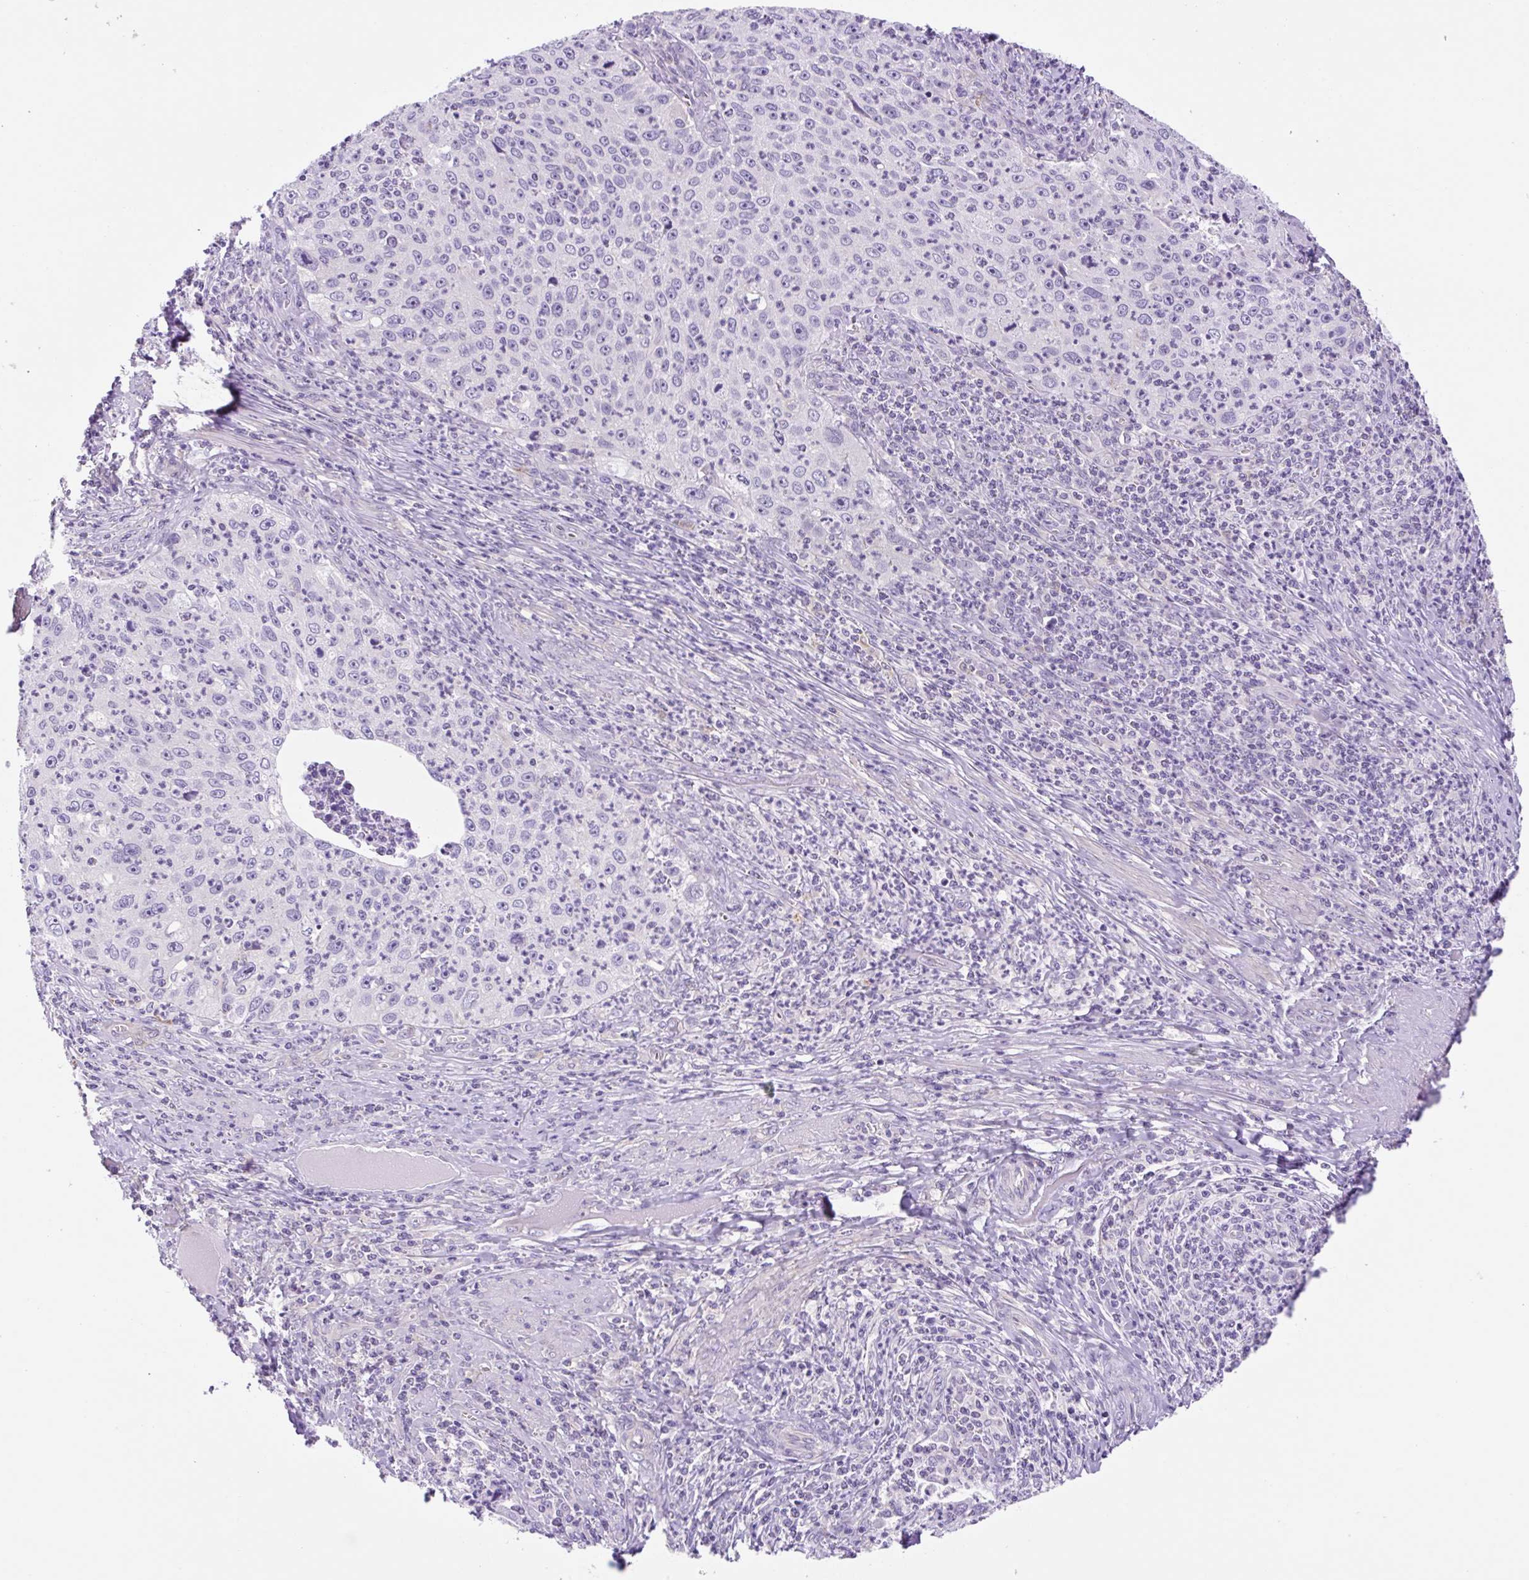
{"staining": {"intensity": "negative", "quantity": "none", "location": "none"}, "tissue": "cervical cancer", "cell_type": "Tumor cells", "image_type": "cancer", "snomed": [{"axis": "morphology", "description": "Squamous cell carcinoma, NOS"}, {"axis": "topography", "description": "Cervix"}], "caption": "Immunohistochemistry photomicrograph of cervical squamous cell carcinoma stained for a protein (brown), which exhibits no staining in tumor cells. Nuclei are stained in blue.", "gene": "CAMK2B", "patient": {"sex": "female", "age": 30}}